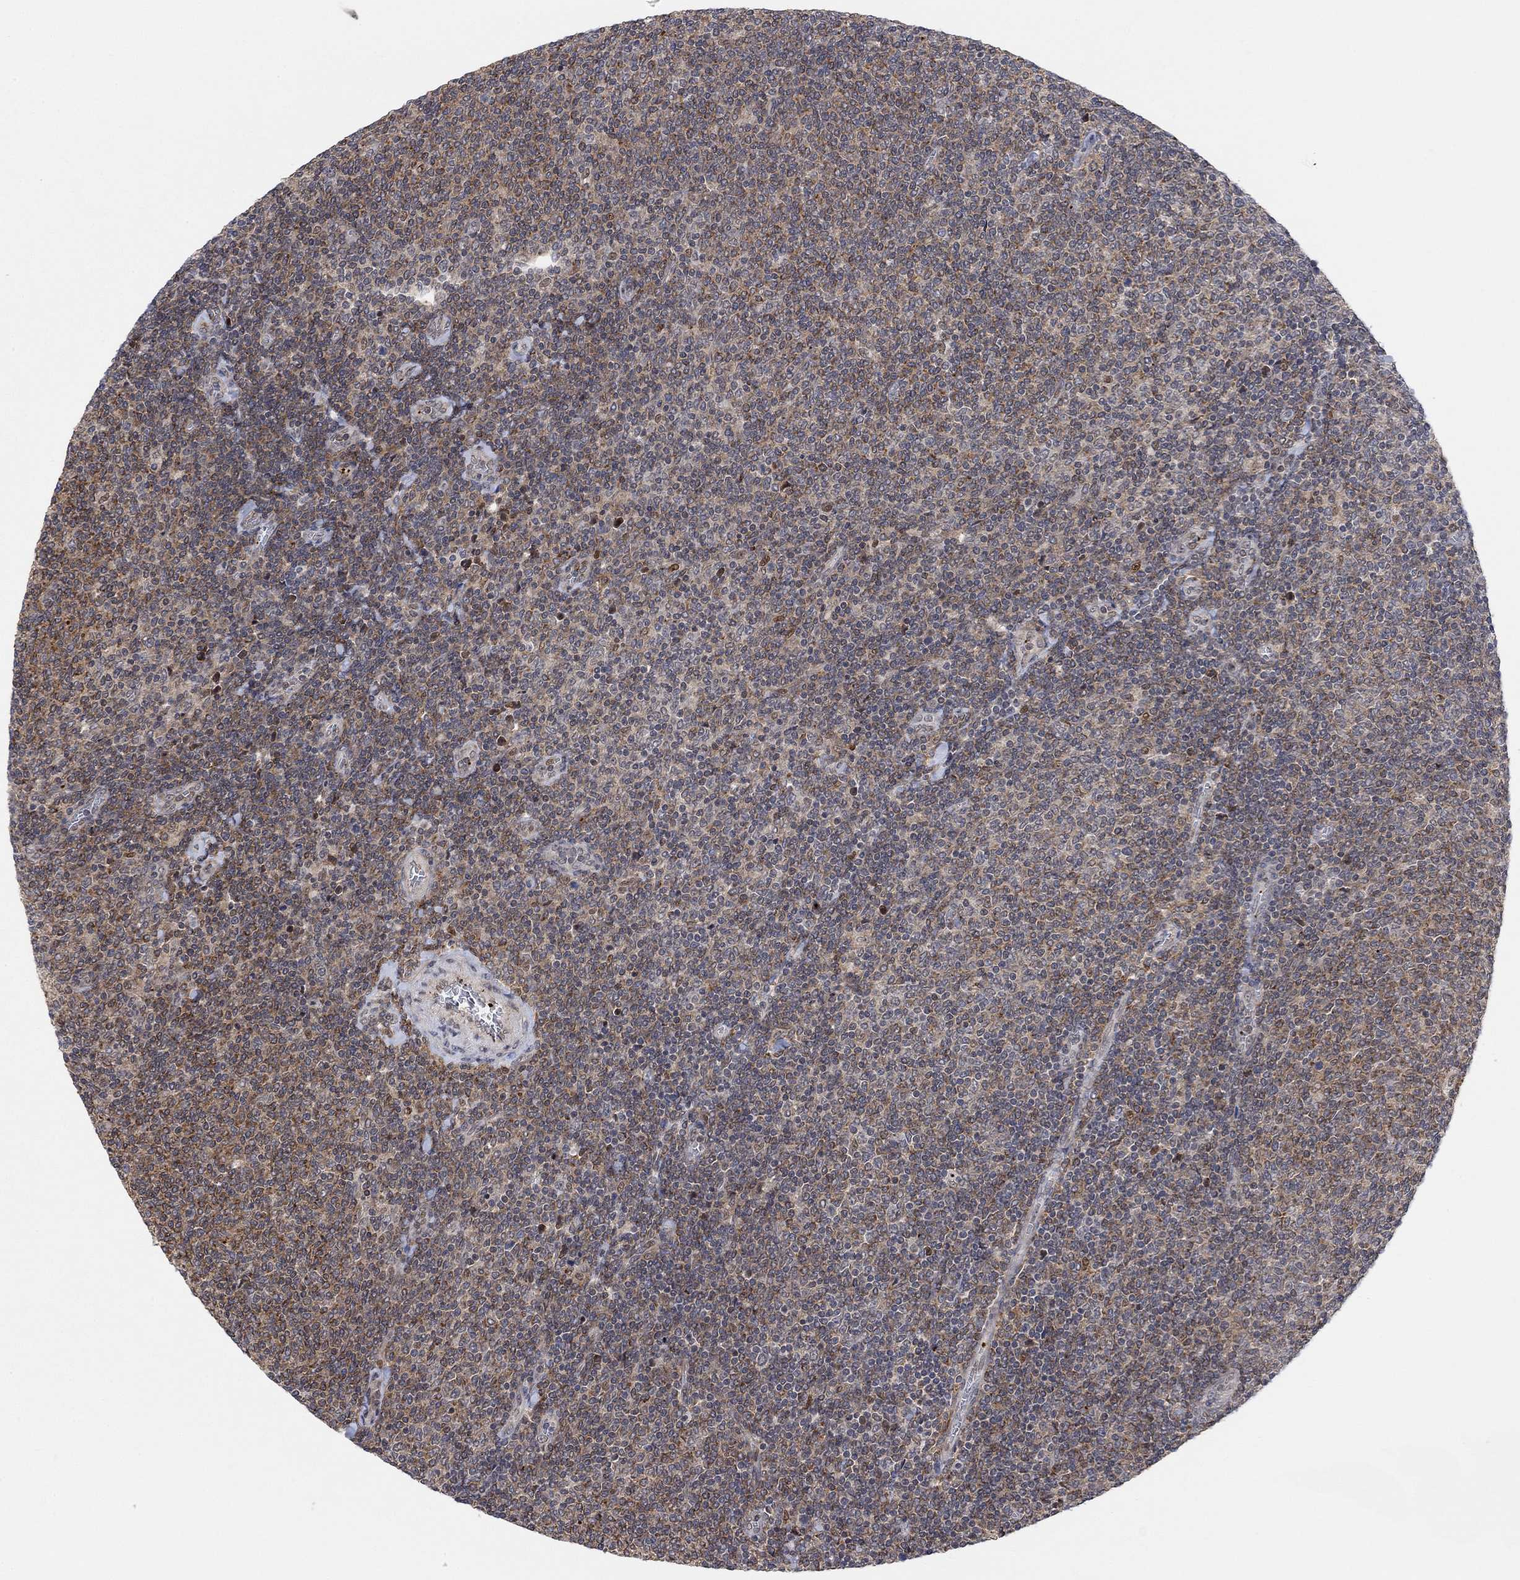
{"staining": {"intensity": "moderate", "quantity": "25%-75%", "location": "cytoplasmic/membranous"}, "tissue": "lymphoma", "cell_type": "Tumor cells", "image_type": "cancer", "snomed": [{"axis": "morphology", "description": "Malignant lymphoma, non-Hodgkin's type, Low grade"}, {"axis": "topography", "description": "Lymph node"}], "caption": "IHC micrograph of neoplastic tissue: human malignant lymphoma, non-Hodgkin's type (low-grade) stained using immunohistochemistry reveals medium levels of moderate protein expression localized specifically in the cytoplasmic/membranous of tumor cells, appearing as a cytoplasmic/membranous brown color.", "gene": "PWWP2B", "patient": {"sex": "male", "age": 52}}